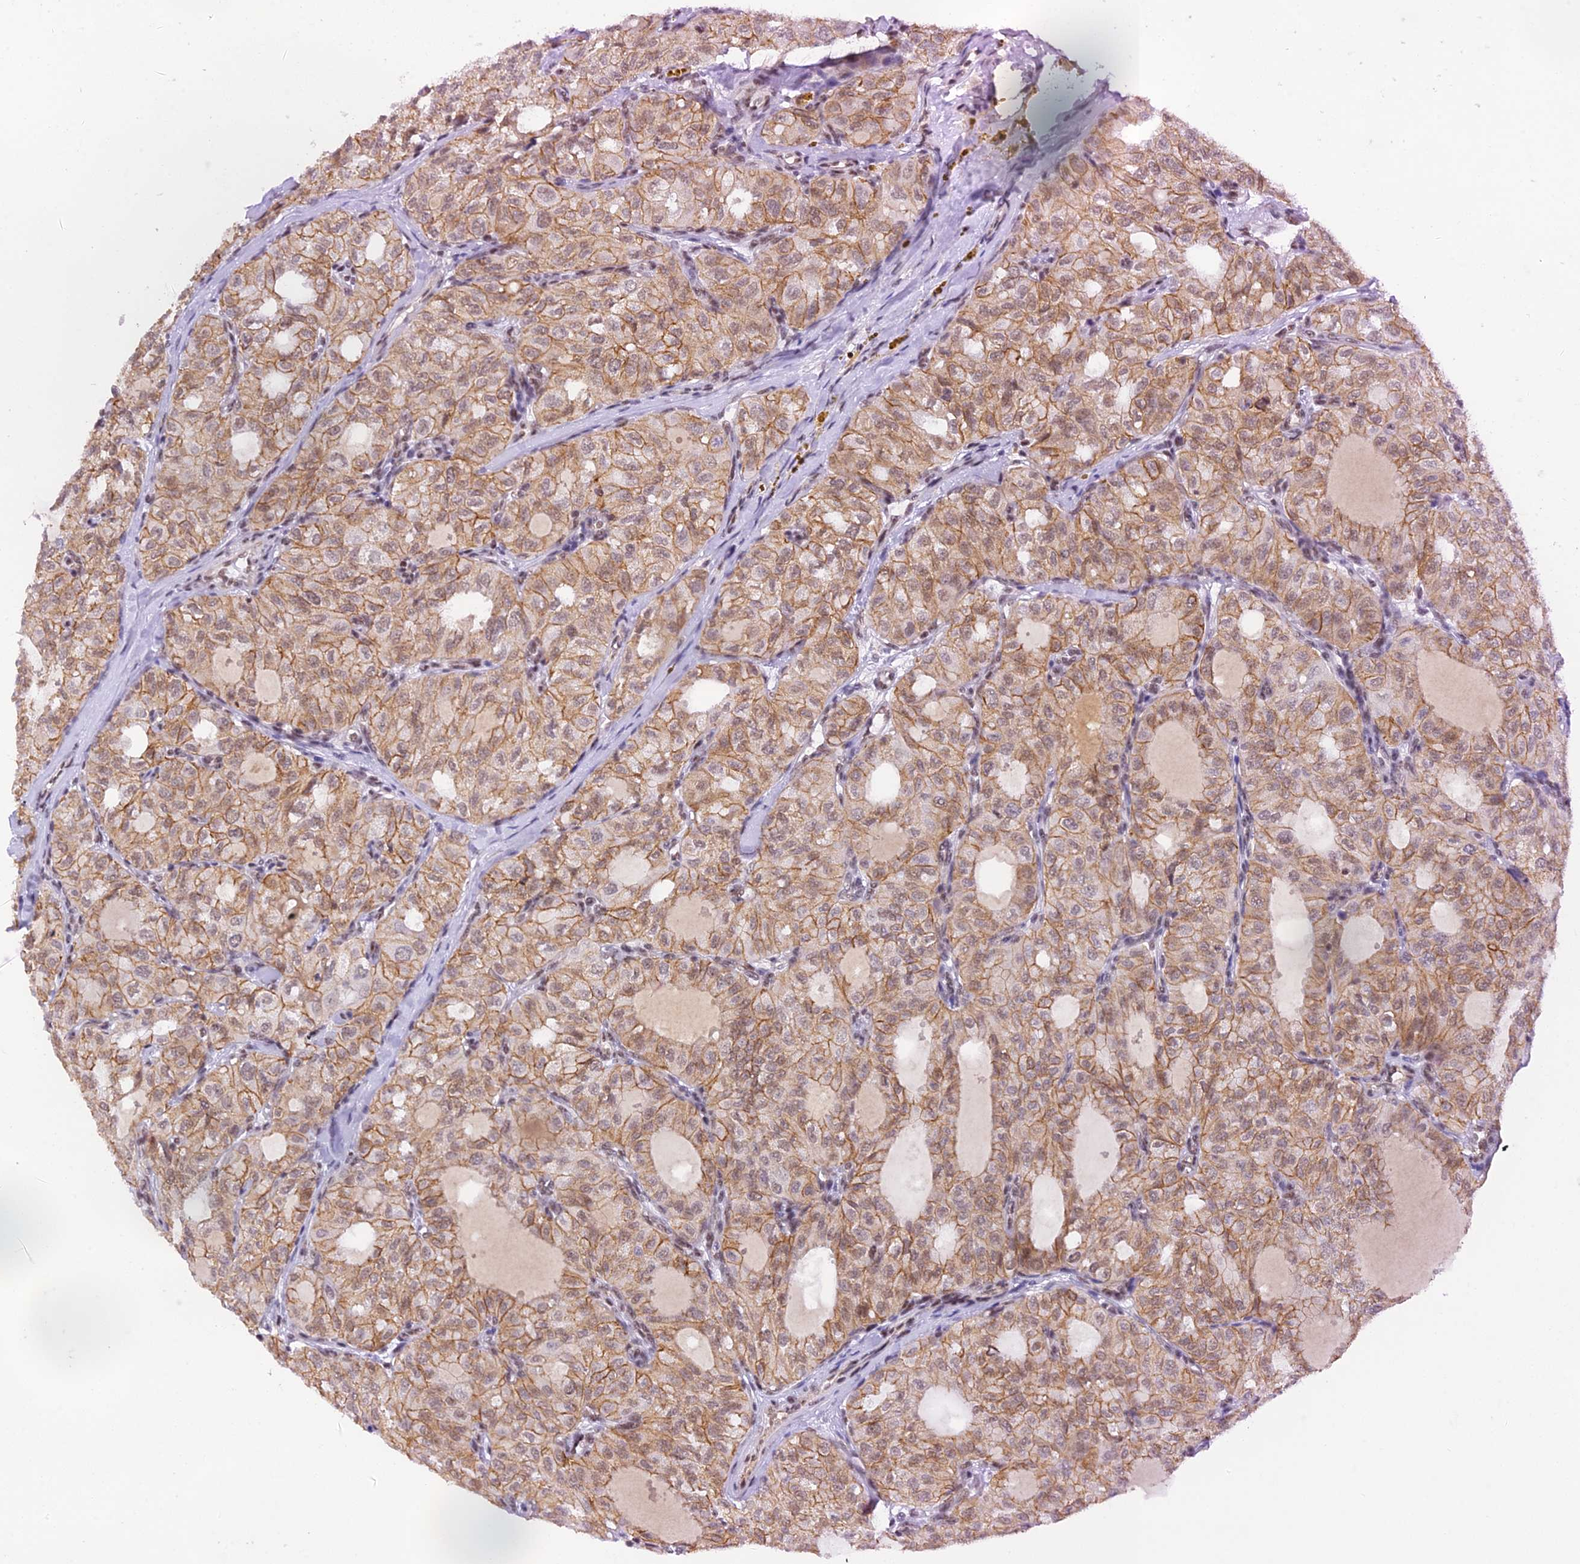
{"staining": {"intensity": "moderate", "quantity": ">75%", "location": "cytoplasmic/membranous"}, "tissue": "thyroid cancer", "cell_type": "Tumor cells", "image_type": "cancer", "snomed": [{"axis": "morphology", "description": "Follicular adenoma carcinoma, NOS"}, {"axis": "topography", "description": "Thyroid gland"}], "caption": "Immunohistochemistry of human thyroid cancer shows medium levels of moderate cytoplasmic/membranous staining in approximately >75% of tumor cells. (brown staining indicates protein expression, while blue staining denotes nuclei).", "gene": "THAP11", "patient": {"sex": "male", "age": 75}}